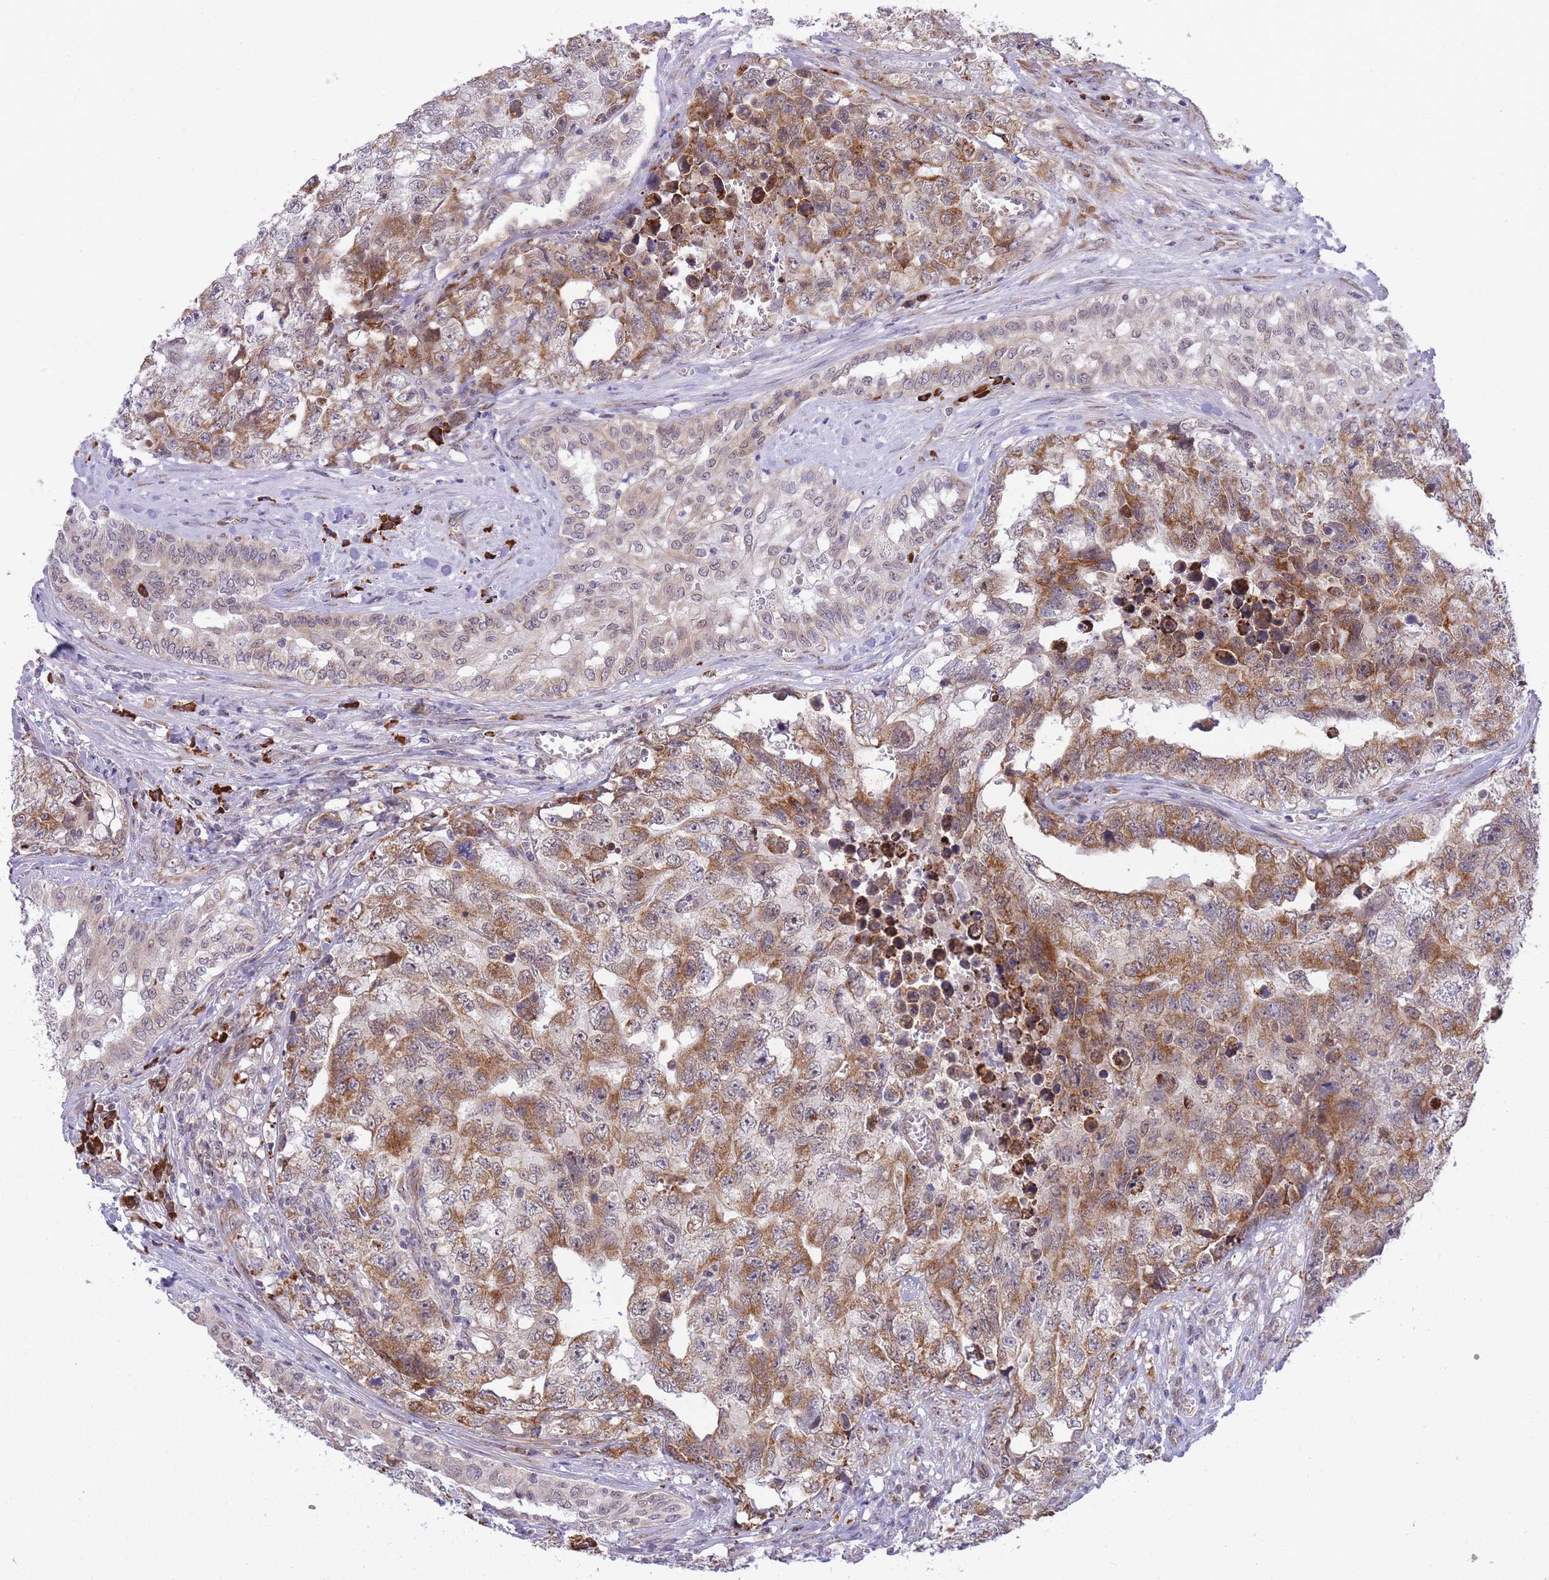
{"staining": {"intensity": "moderate", "quantity": ">75%", "location": "cytoplasmic/membranous"}, "tissue": "testis cancer", "cell_type": "Tumor cells", "image_type": "cancer", "snomed": [{"axis": "morphology", "description": "Carcinoma, Embryonal, NOS"}, {"axis": "topography", "description": "Testis"}], "caption": "A brown stain shows moderate cytoplasmic/membranous staining of a protein in testis cancer (embryonal carcinoma) tumor cells.", "gene": "EXOSC8", "patient": {"sex": "male", "age": 31}}